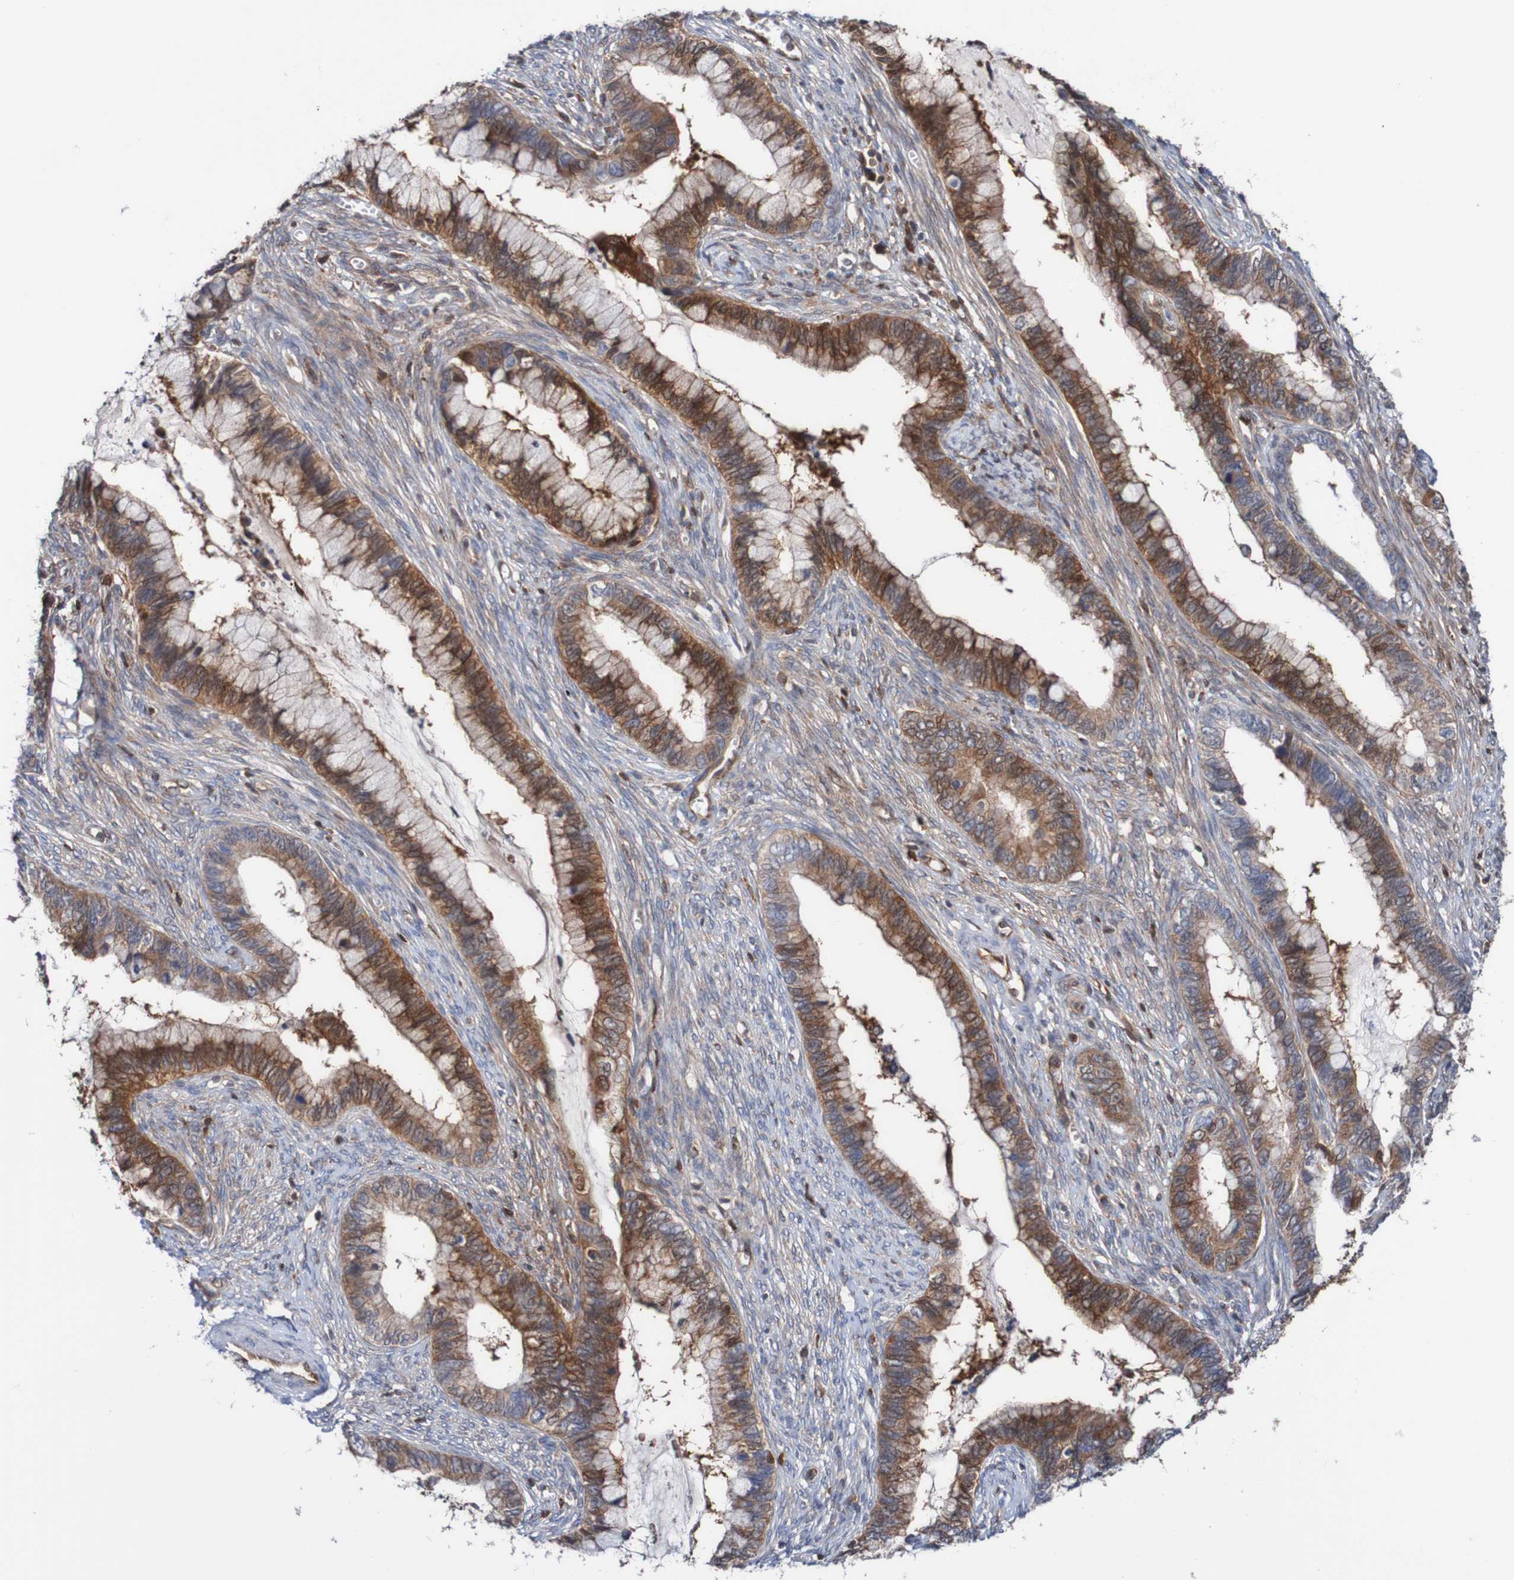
{"staining": {"intensity": "moderate", "quantity": ">75%", "location": "cytoplasmic/membranous"}, "tissue": "cervical cancer", "cell_type": "Tumor cells", "image_type": "cancer", "snomed": [{"axis": "morphology", "description": "Adenocarcinoma, NOS"}, {"axis": "topography", "description": "Cervix"}], "caption": "Human cervical cancer (adenocarcinoma) stained for a protein (brown) reveals moderate cytoplasmic/membranous positive positivity in about >75% of tumor cells.", "gene": "RIGI", "patient": {"sex": "female", "age": 44}}